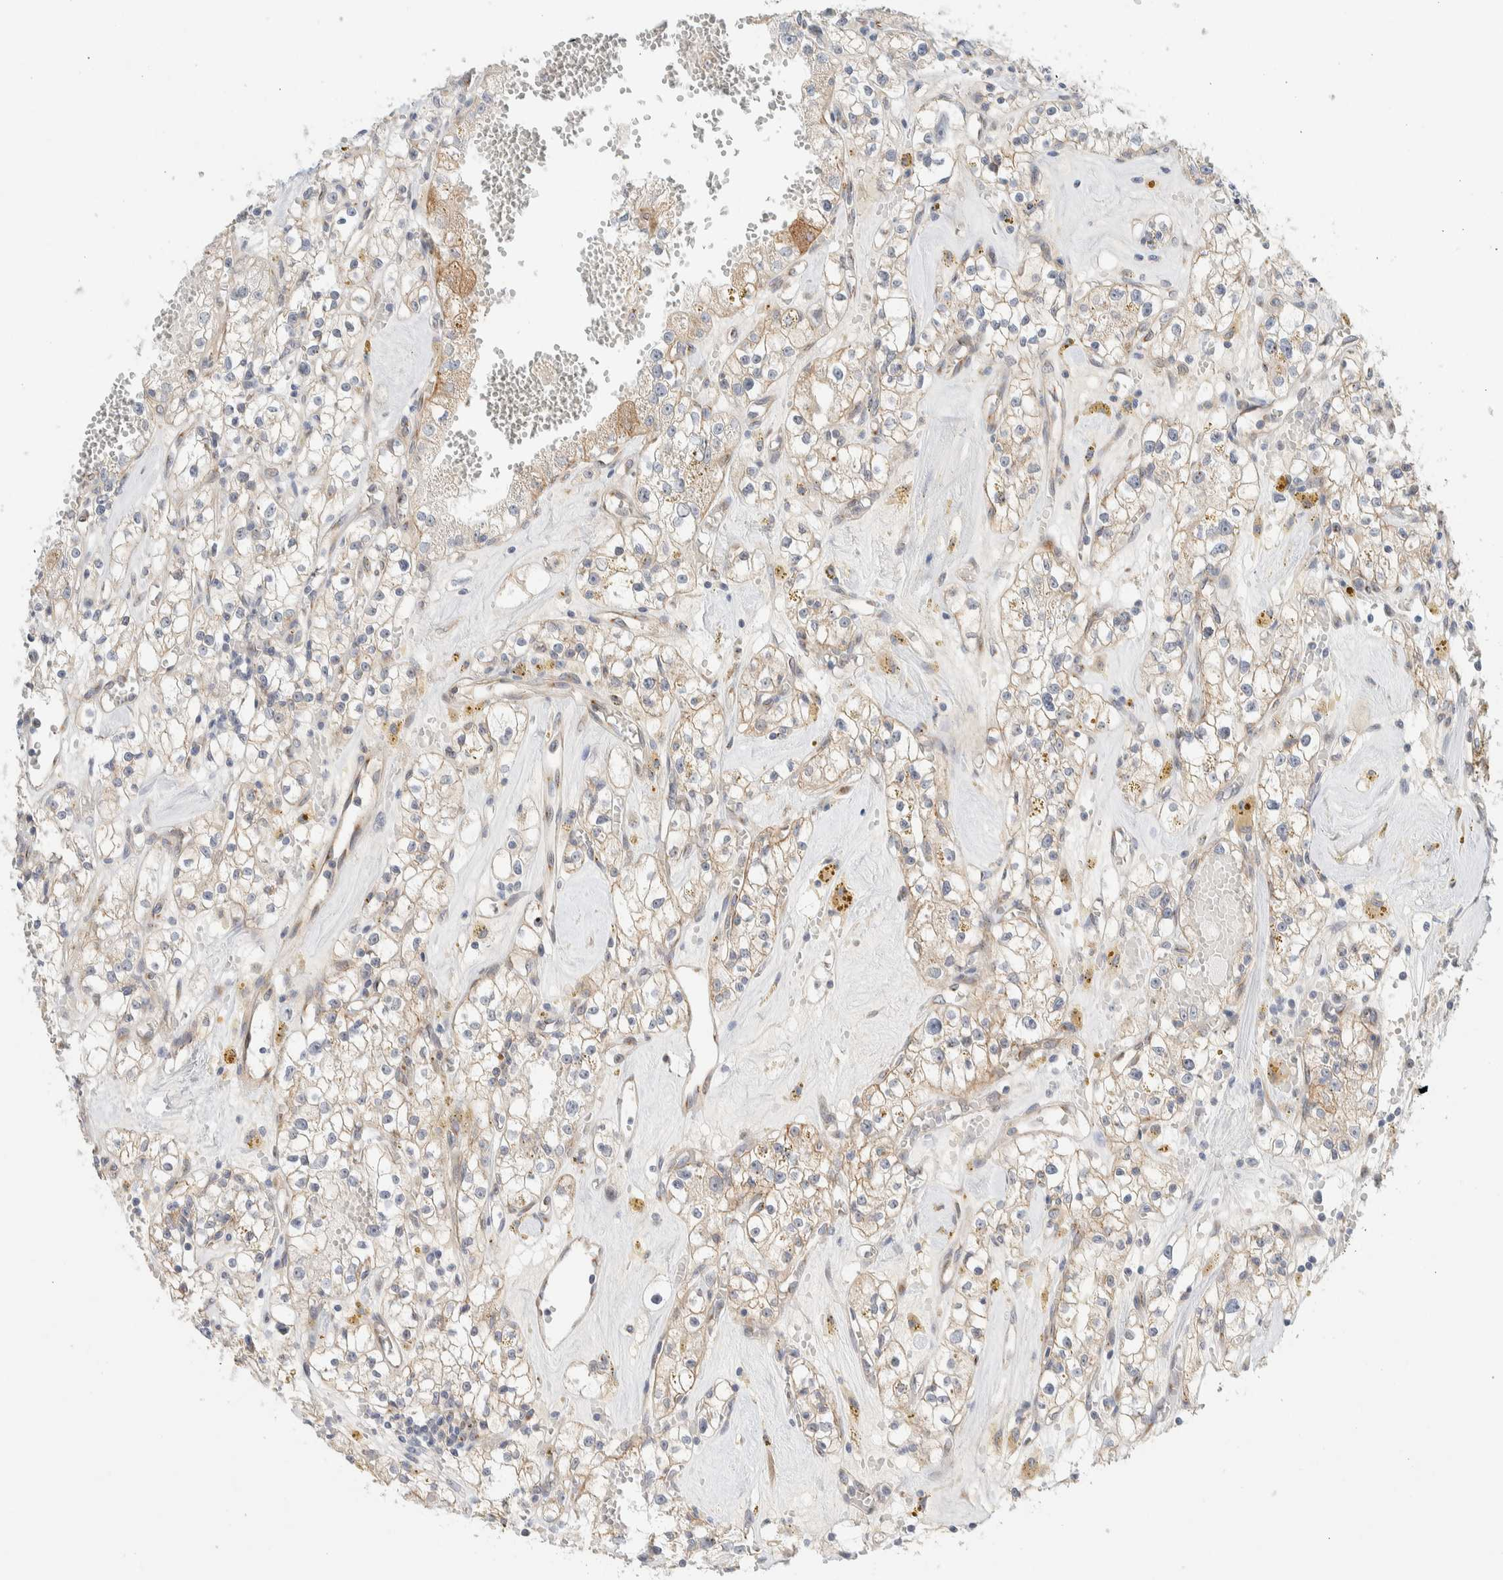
{"staining": {"intensity": "weak", "quantity": ">75%", "location": "cytoplasmic/membranous"}, "tissue": "renal cancer", "cell_type": "Tumor cells", "image_type": "cancer", "snomed": [{"axis": "morphology", "description": "Adenocarcinoma, NOS"}, {"axis": "topography", "description": "Kidney"}], "caption": "Immunohistochemistry (IHC) staining of adenocarcinoma (renal), which reveals low levels of weak cytoplasmic/membranous positivity in about >75% of tumor cells indicating weak cytoplasmic/membranous protein expression. The staining was performed using DAB (3,3'-diaminobenzidine) (brown) for protein detection and nuclei were counterstained in hematoxylin (blue).", "gene": "TMEM184B", "patient": {"sex": "male", "age": 56}}